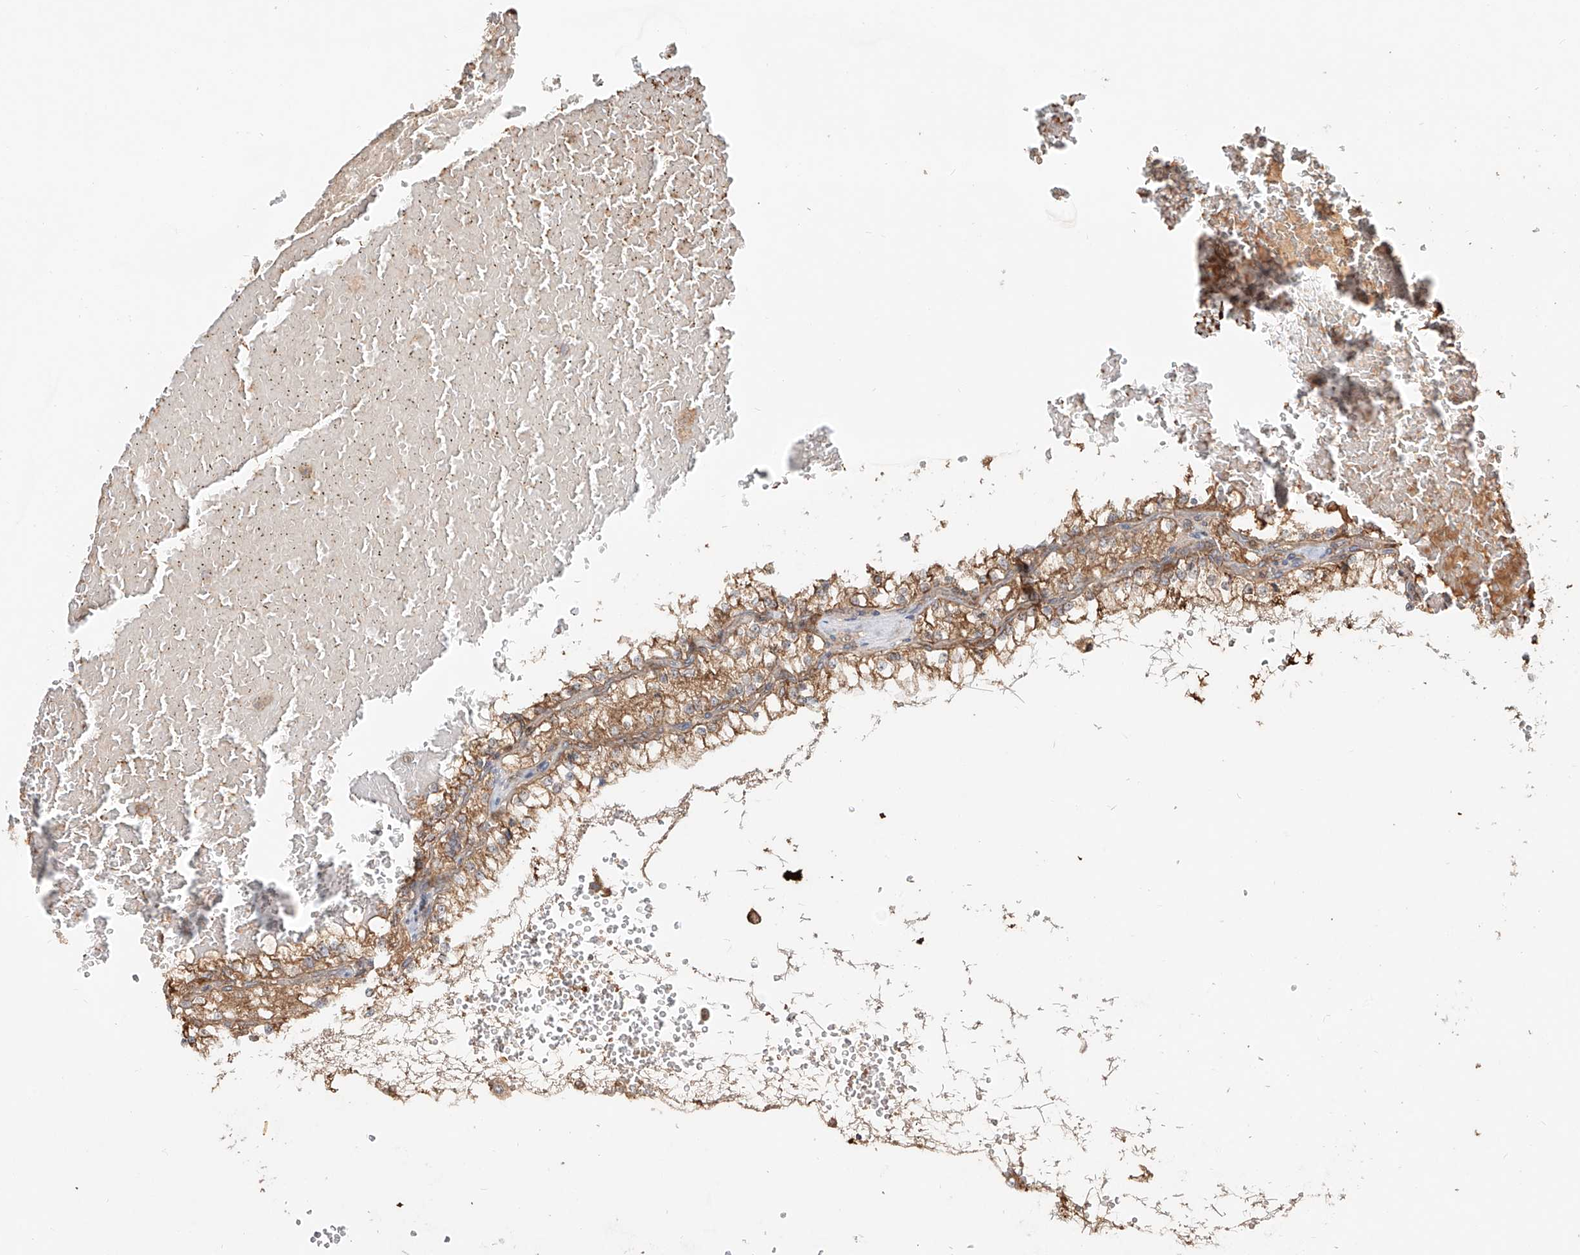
{"staining": {"intensity": "moderate", "quantity": ">75%", "location": "cytoplasmic/membranous"}, "tissue": "renal cancer", "cell_type": "Tumor cells", "image_type": "cancer", "snomed": [{"axis": "morphology", "description": "Adenocarcinoma, NOS"}, {"axis": "topography", "description": "Kidney"}], "caption": "High-magnification brightfield microscopy of renal cancer (adenocarcinoma) stained with DAB (brown) and counterstained with hematoxylin (blue). tumor cells exhibit moderate cytoplasmic/membranous expression is appreciated in about>75% of cells.", "gene": "ERO1A", "patient": {"sex": "male", "age": 68}}